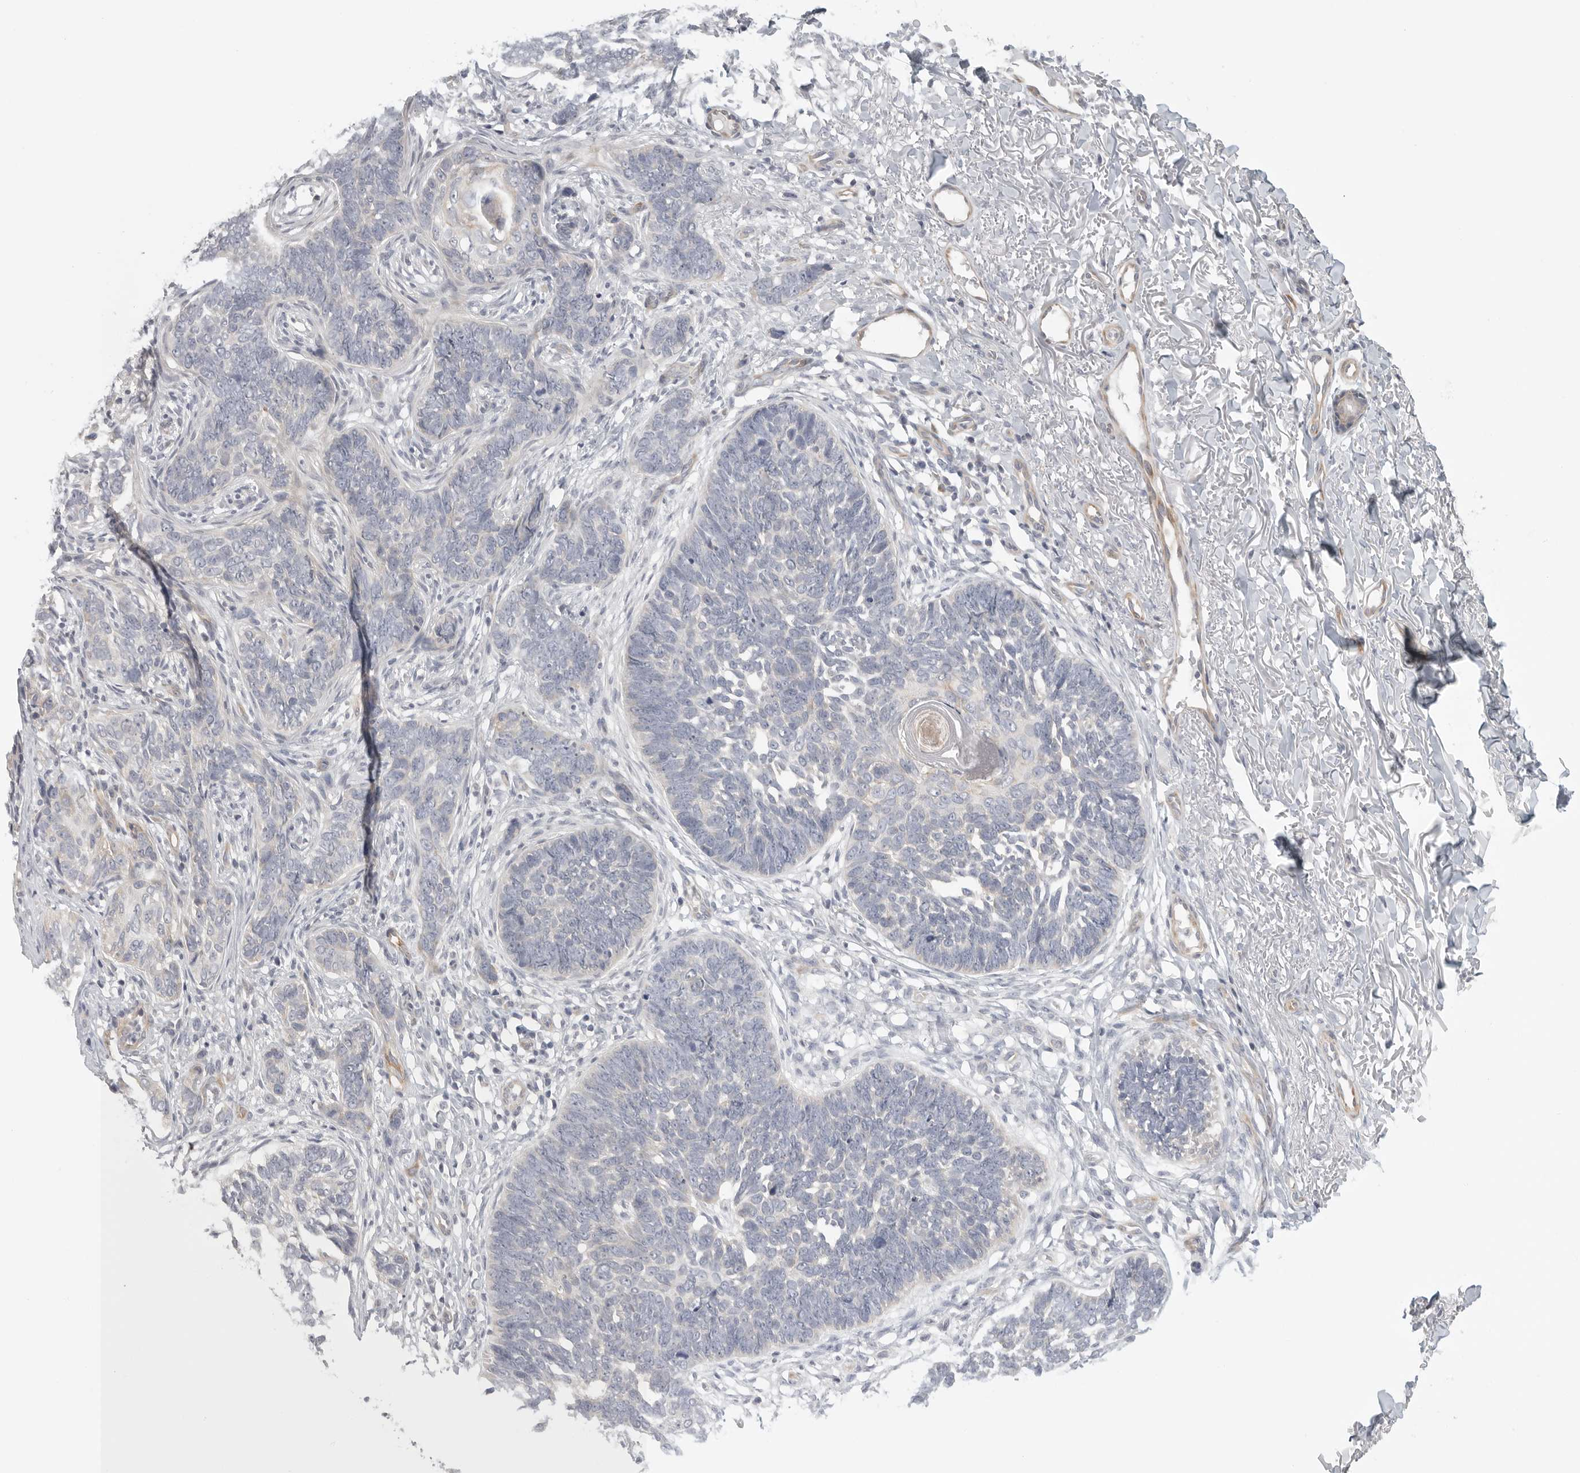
{"staining": {"intensity": "negative", "quantity": "none", "location": "none"}, "tissue": "skin cancer", "cell_type": "Tumor cells", "image_type": "cancer", "snomed": [{"axis": "morphology", "description": "Normal tissue, NOS"}, {"axis": "morphology", "description": "Basal cell carcinoma"}, {"axis": "topography", "description": "Skin"}], "caption": "Tumor cells are negative for brown protein staining in skin cancer.", "gene": "STAB2", "patient": {"sex": "male", "age": 77}}